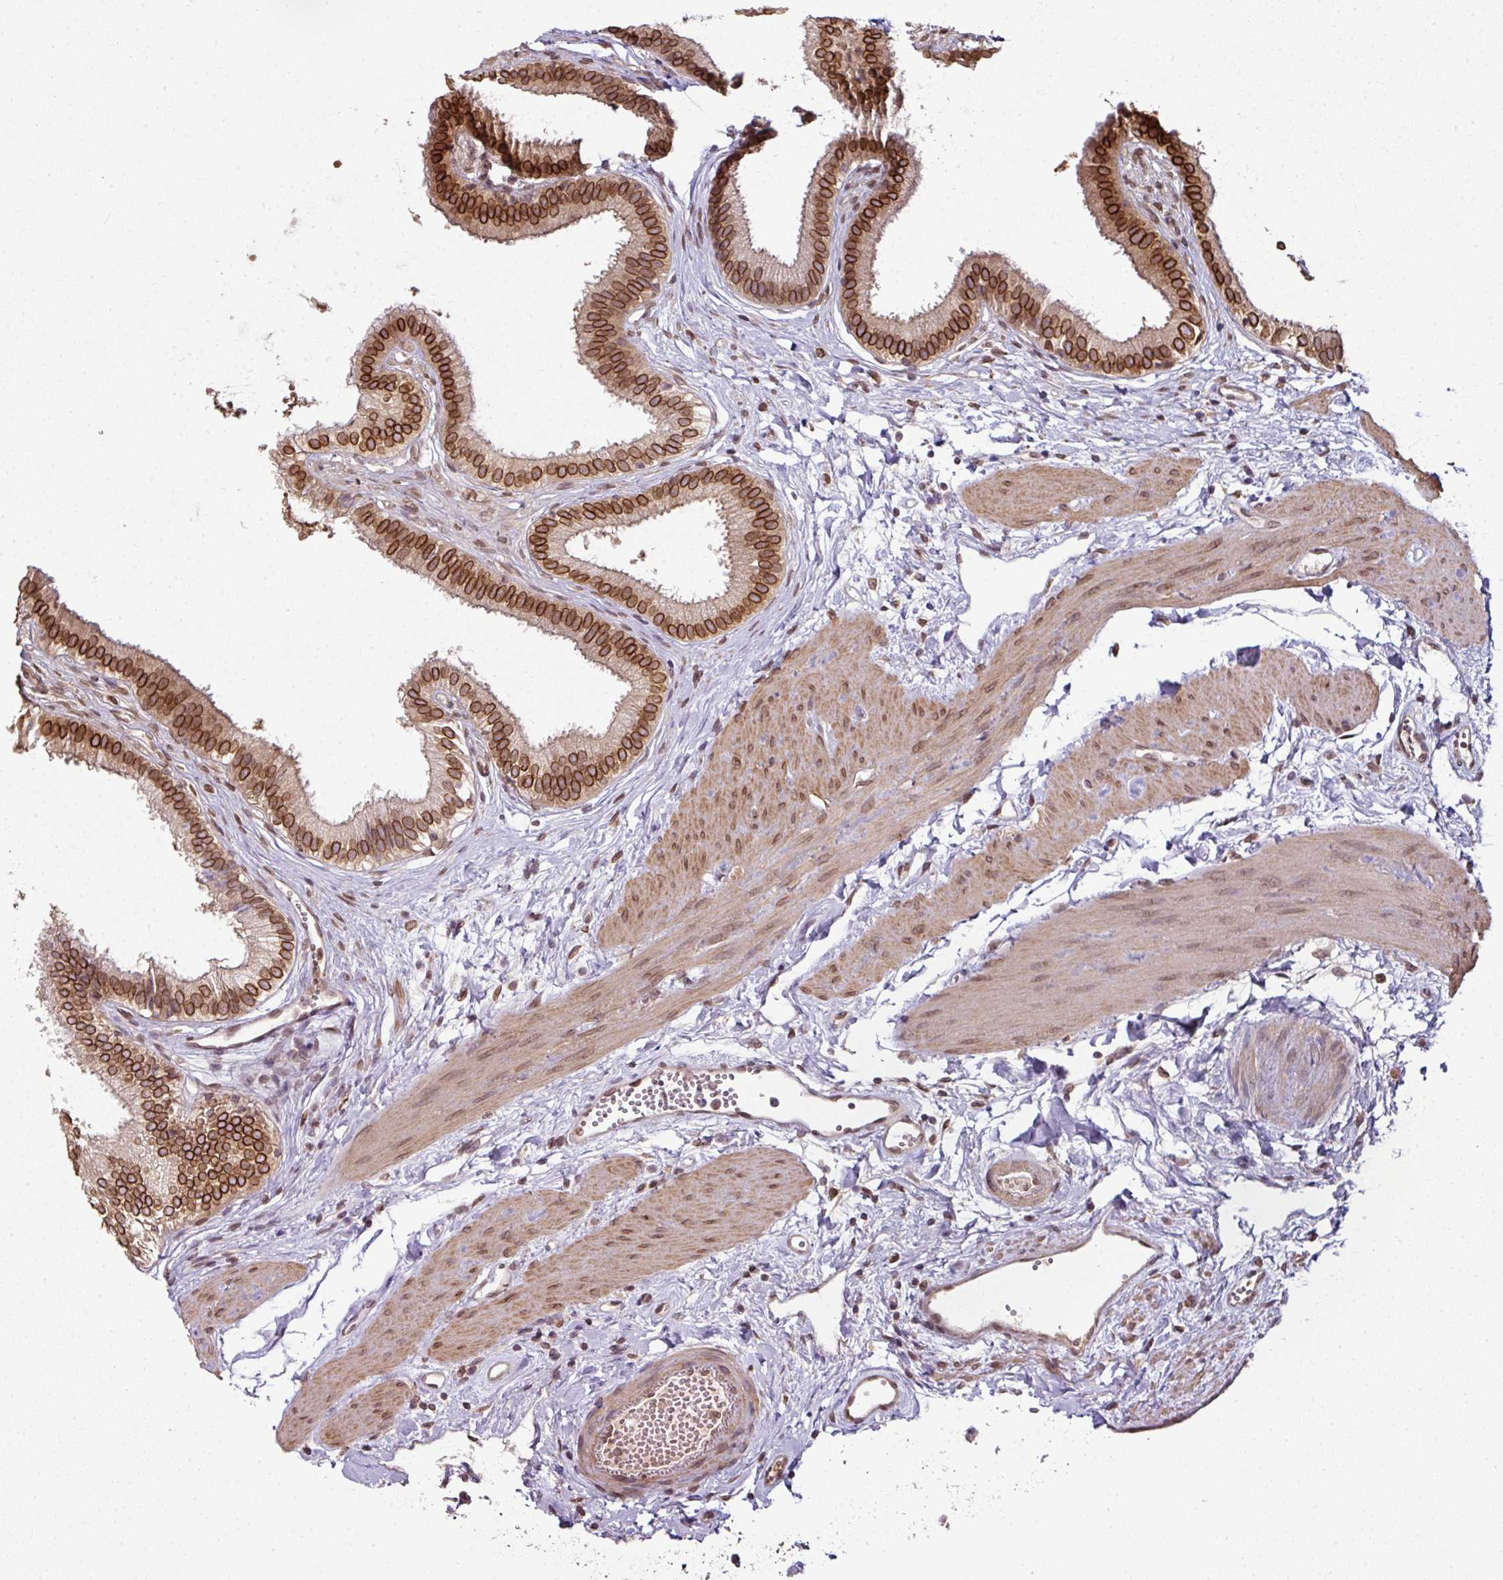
{"staining": {"intensity": "strong", "quantity": ">75%", "location": "cytoplasmic/membranous,nuclear"}, "tissue": "gallbladder", "cell_type": "Glandular cells", "image_type": "normal", "snomed": [{"axis": "morphology", "description": "Normal tissue, NOS"}, {"axis": "topography", "description": "Gallbladder"}], "caption": "This is a photomicrograph of immunohistochemistry (IHC) staining of unremarkable gallbladder, which shows strong staining in the cytoplasmic/membranous,nuclear of glandular cells.", "gene": "RANGAP1", "patient": {"sex": "female", "age": 54}}